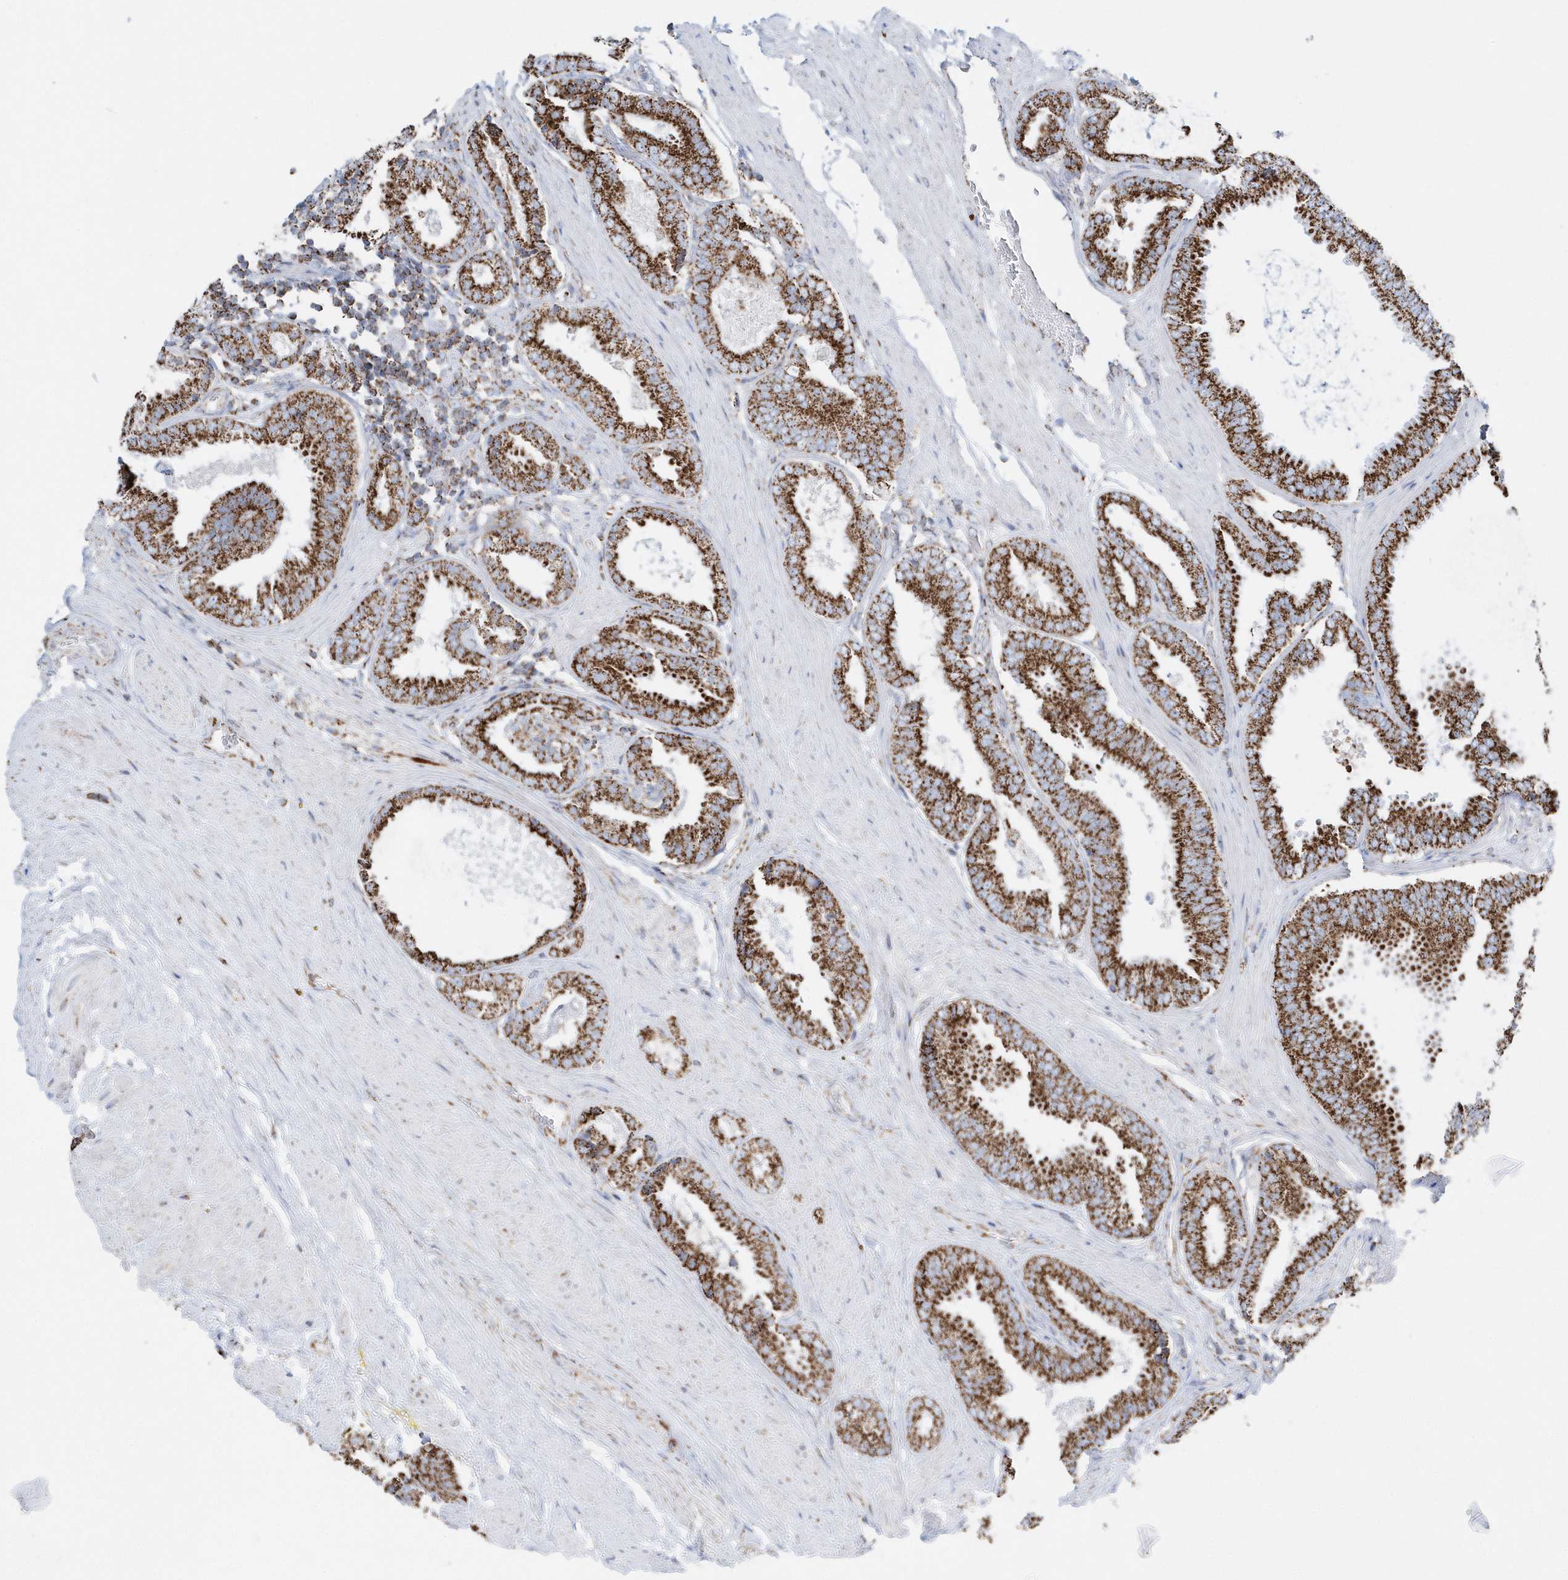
{"staining": {"intensity": "strong", "quantity": ">75%", "location": "cytoplasmic/membranous"}, "tissue": "prostate cancer", "cell_type": "Tumor cells", "image_type": "cancer", "snomed": [{"axis": "morphology", "description": "Normal tissue, NOS"}, {"axis": "morphology", "description": "Adenocarcinoma, Low grade"}, {"axis": "topography", "description": "Prostate"}, {"axis": "topography", "description": "Peripheral nerve tissue"}], "caption": "Protein expression analysis of human prostate cancer (adenocarcinoma (low-grade)) reveals strong cytoplasmic/membranous positivity in about >75% of tumor cells. (Brightfield microscopy of DAB IHC at high magnification).", "gene": "TMCO6", "patient": {"sex": "male", "age": 71}}